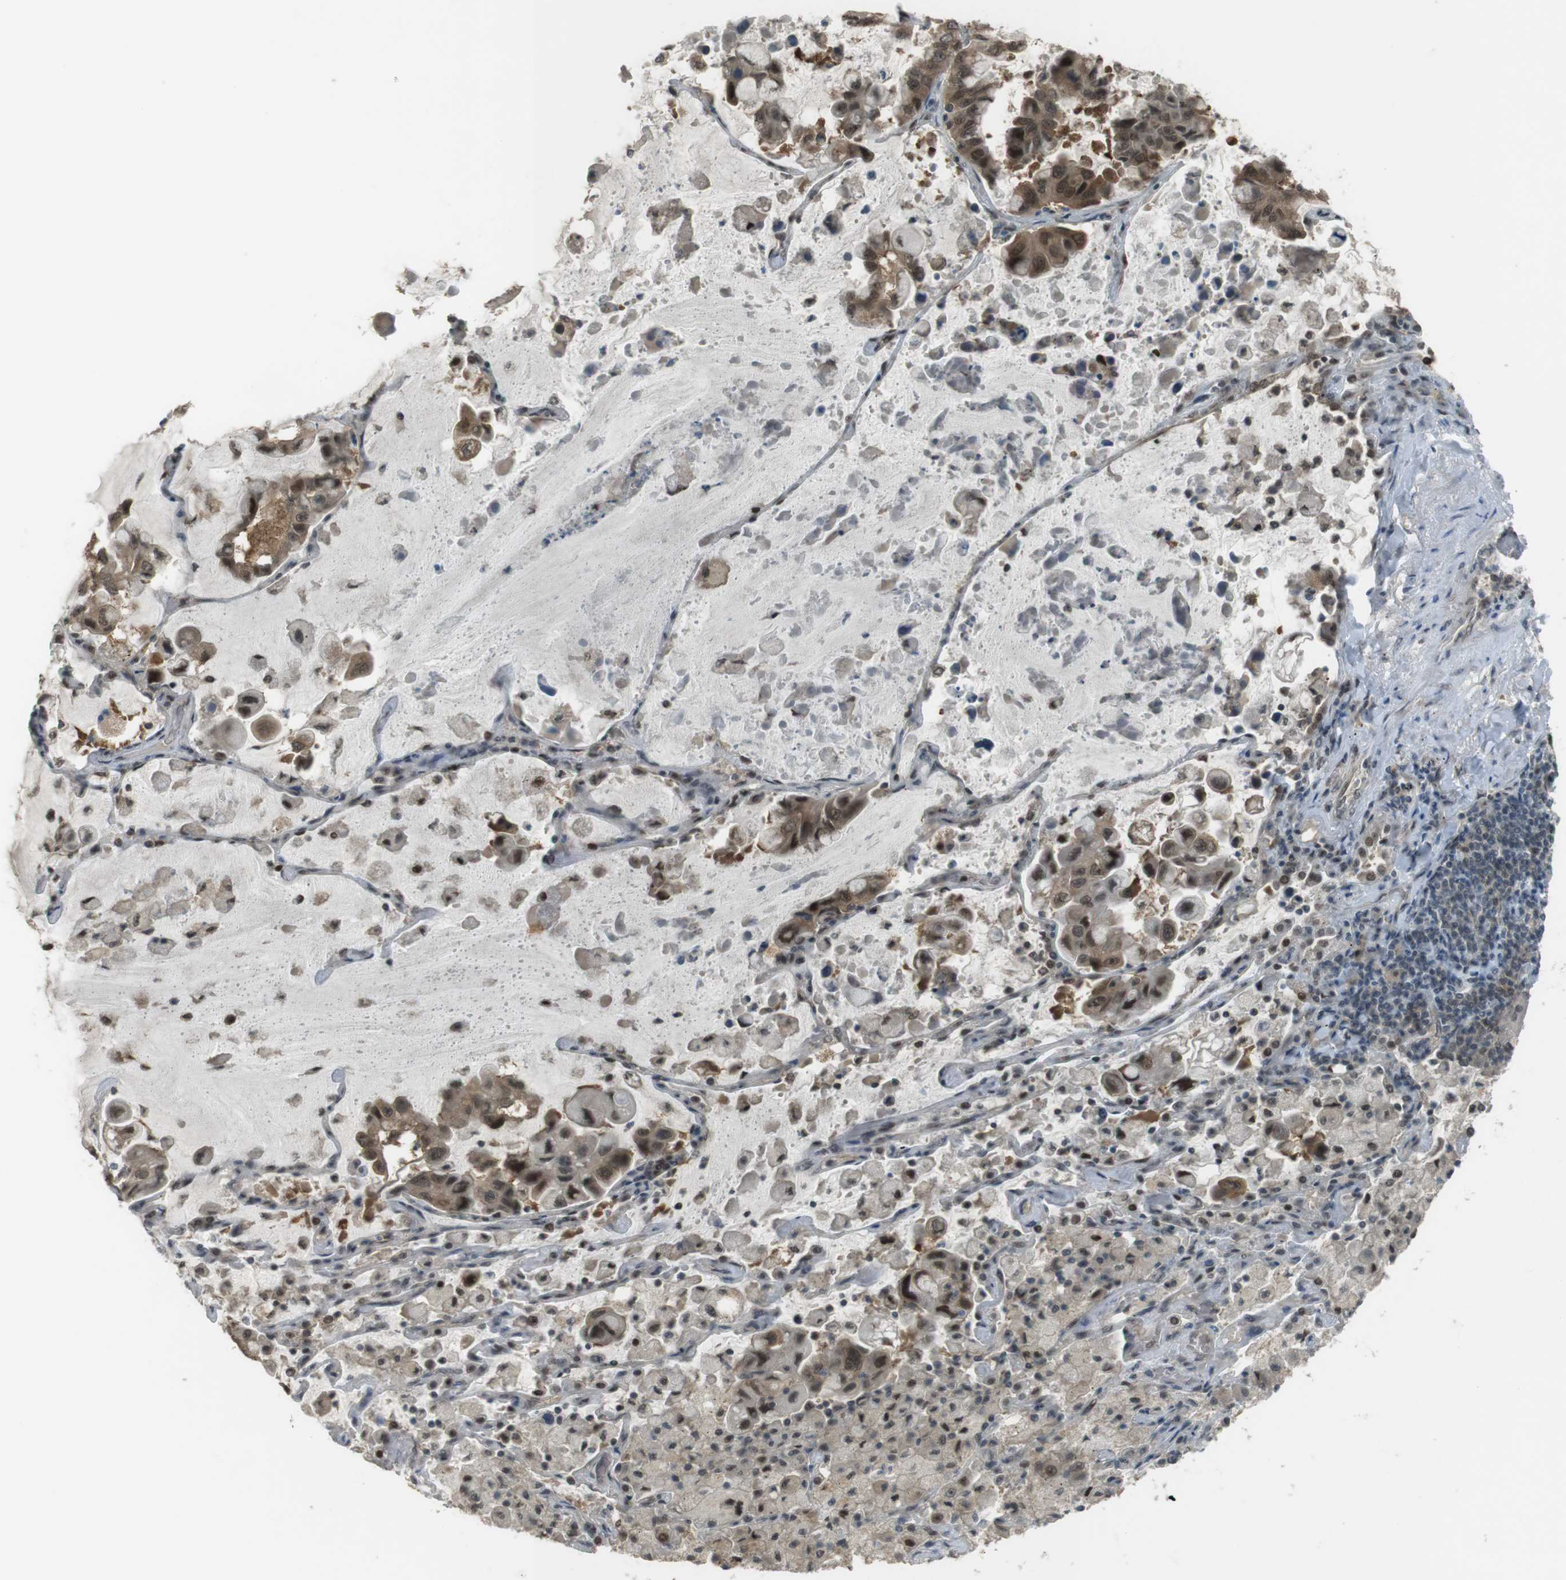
{"staining": {"intensity": "strong", "quantity": "<25%", "location": "cytoplasmic/membranous,nuclear"}, "tissue": "lung cancer", "cell_type": "Tumor cells", "image_type": "cancer", "snomed": [{"axis": "morphology", "description": "Adenocarcinoma, NOS"}, {"axis": "topography", "description": "Lung"}], "caption": "About <25% of tumor cells in human adenocarcinoma (lung) exhibit strong cytoplasmic/membranous and nuclear protein expression as visualized by brown immunohistochemical staining.", "gene": "SLITRK5", "patient": {"sex": "male", "age": 64}}